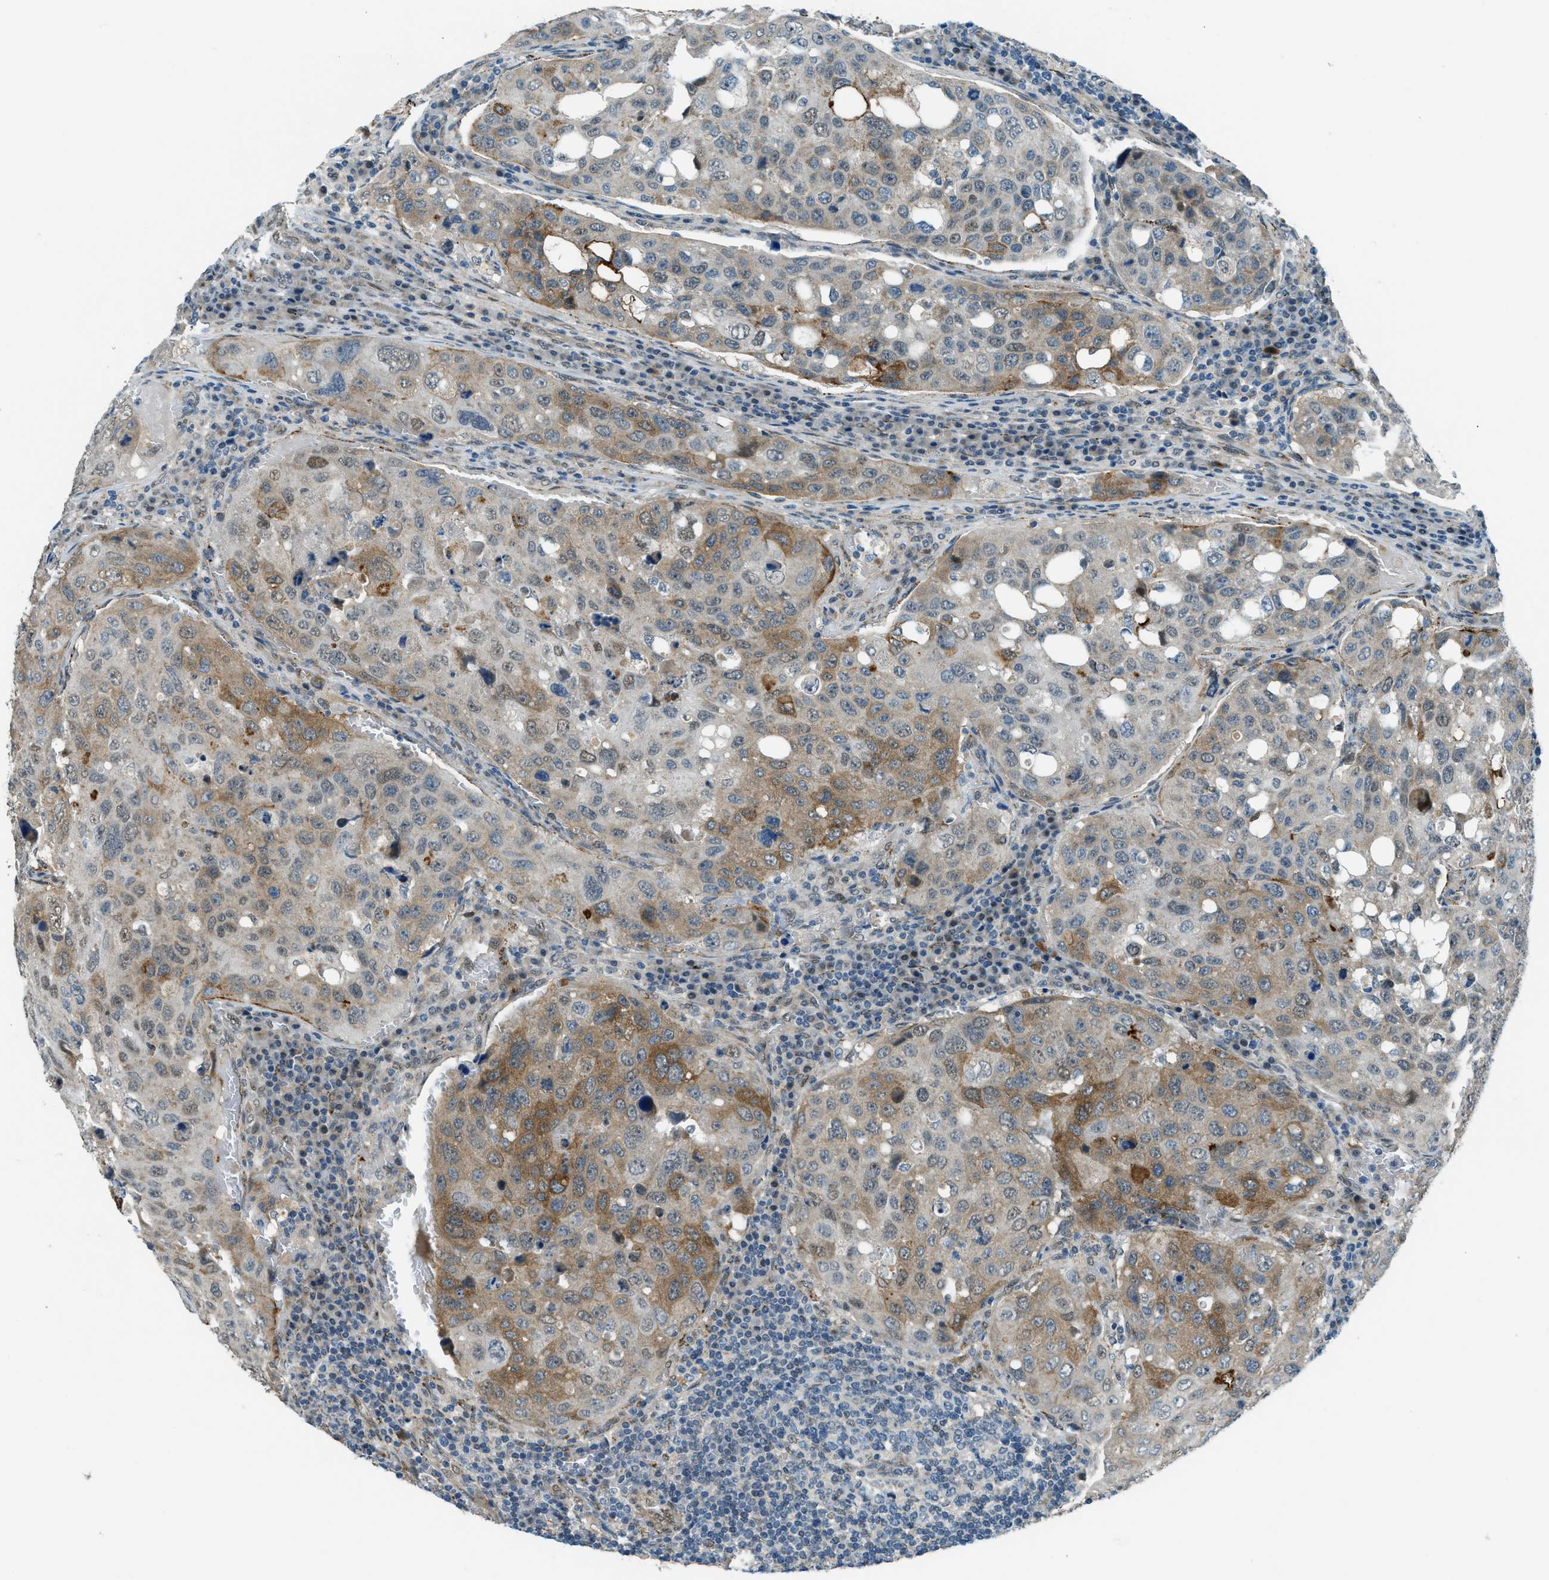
{"staining": {"intensity": "moderate", "quantity": "25%-75%", "location": "cytoplasmic/membranous"}, "tissue": "urothelial cancer", "cell_type": "Tumor cells", "image_type": "cancer", "snomed": [{"axis": "morphology", "description": "Urothelial carcinoma, High grade"}, {"axis": "topography", "description": "Lymph node"}, {"axis": "topography", "description": "Urinary bladder"}], "caption": "High-magnification brightfield microscopy of urothelial carcinoma (high-grade) stained with DAB (3,3'-diaminobenzidine) (brown) and counterstained with hematoxylin (blue). tumor cells exhibit moderate cytoplasmic/membranous staining is identified in approximately25%-75% of cells.", "gene": "NPEPL1", "patient": {"sex": "male", "age": 51}}